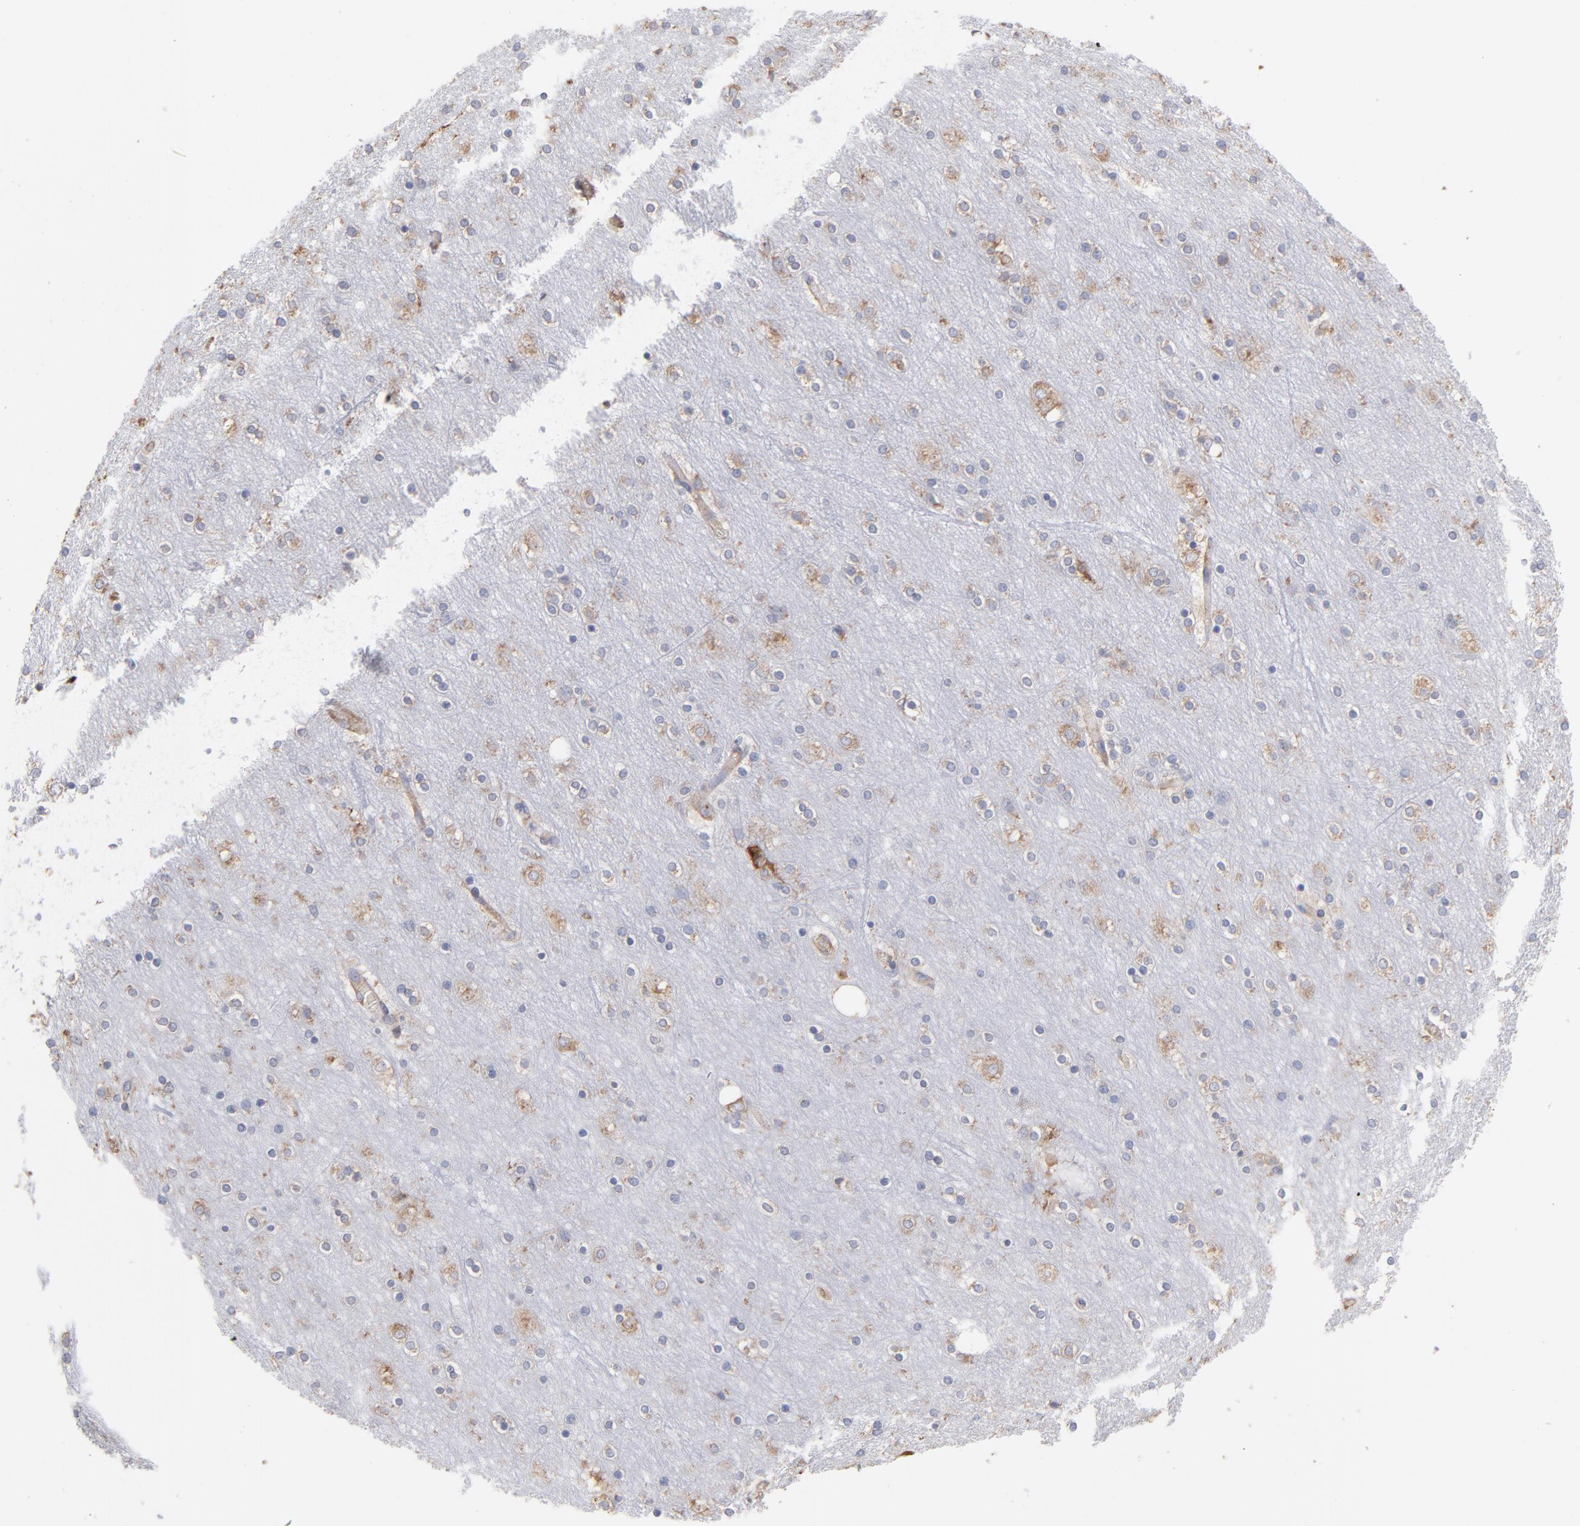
{"staining": {"intensity": "negative", "quantity": "none", "location": "none"}, "tissue": "cerebral cortex", "cell_type": "Endothelial cells", "image_type": "normal", "snomed": [{"axis": "morphology", "description": "Normal tissue, NOS"}, {"axis": "topography", "description": "Cerebral cortex"}], "caption": "A high-resolution photomicrograph shows immunohistochemistry staining of benign cerebral cortex, which demonstrates no significant staining in endothelial cells. (DAB (3,3'-diaminobenzidine) immunohistochemistry (IHC) visualized using brightfield microscopy, high magnification).", "gene": "RPL9", "patient": {"sex": "female", "age": 54}}